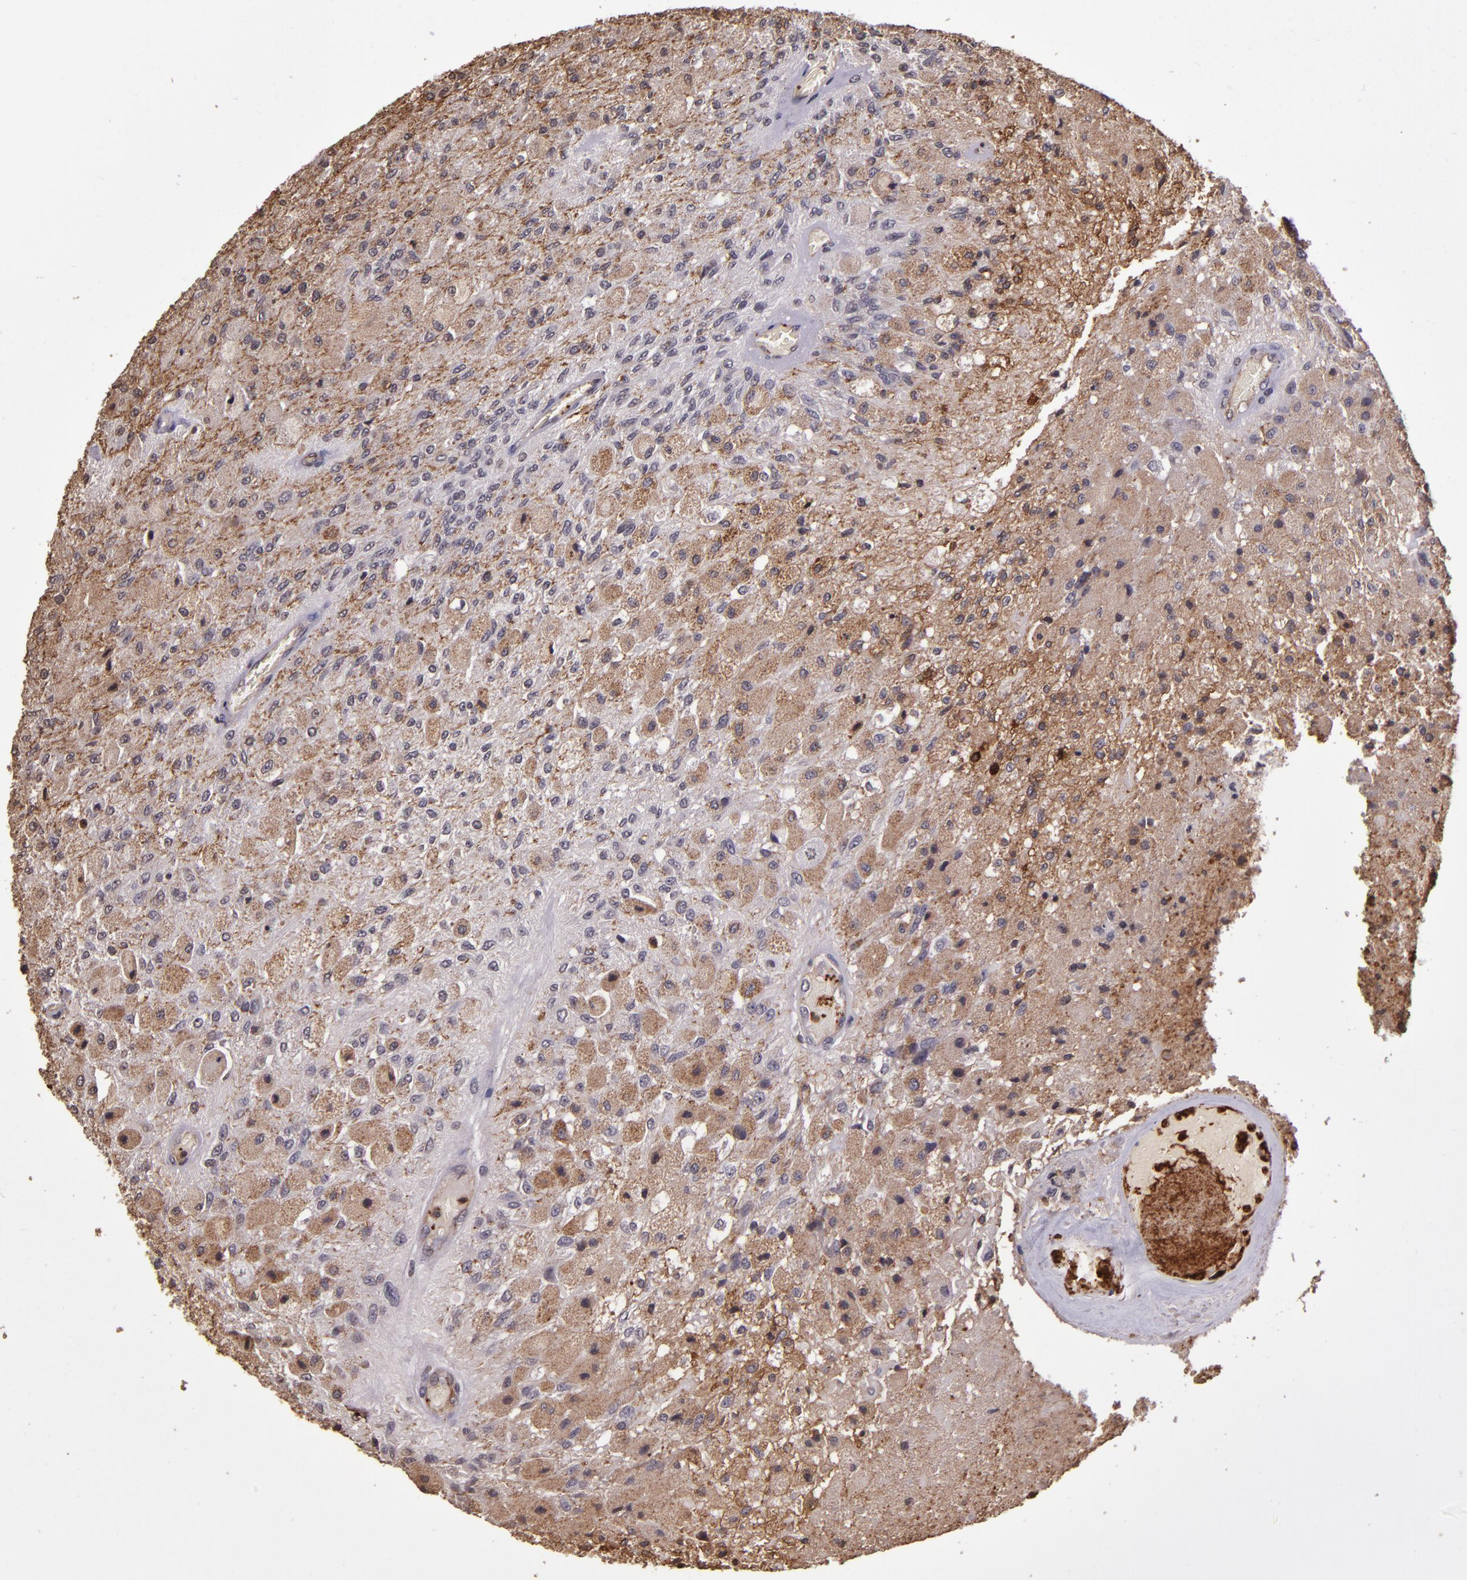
{"staining": {"intensity": "moderate", "quantity": "25%-75%", "location": "cytoplasmic/membranous"}, "tissue": "glioma", "cell_type": "Tumor cells", "image_type": "cancer", "snomed": [{"axis": "morphology", "description": "Normal tissue, NOS"}, {"axis": "morphology", "description": "Glioma, malignant, High grade"}, {"axis": "topography", "description": "Cerebral cortex"}], "caption": "High-grade glioma (malignant) was stained to show a protein in brown. There is medium levels of moderate cytoplasmic/membranous positivity in about 25%-75% of tumor cells.", "gene": "SLC2A3", "patient": {"sex": "male", "age": 77}}